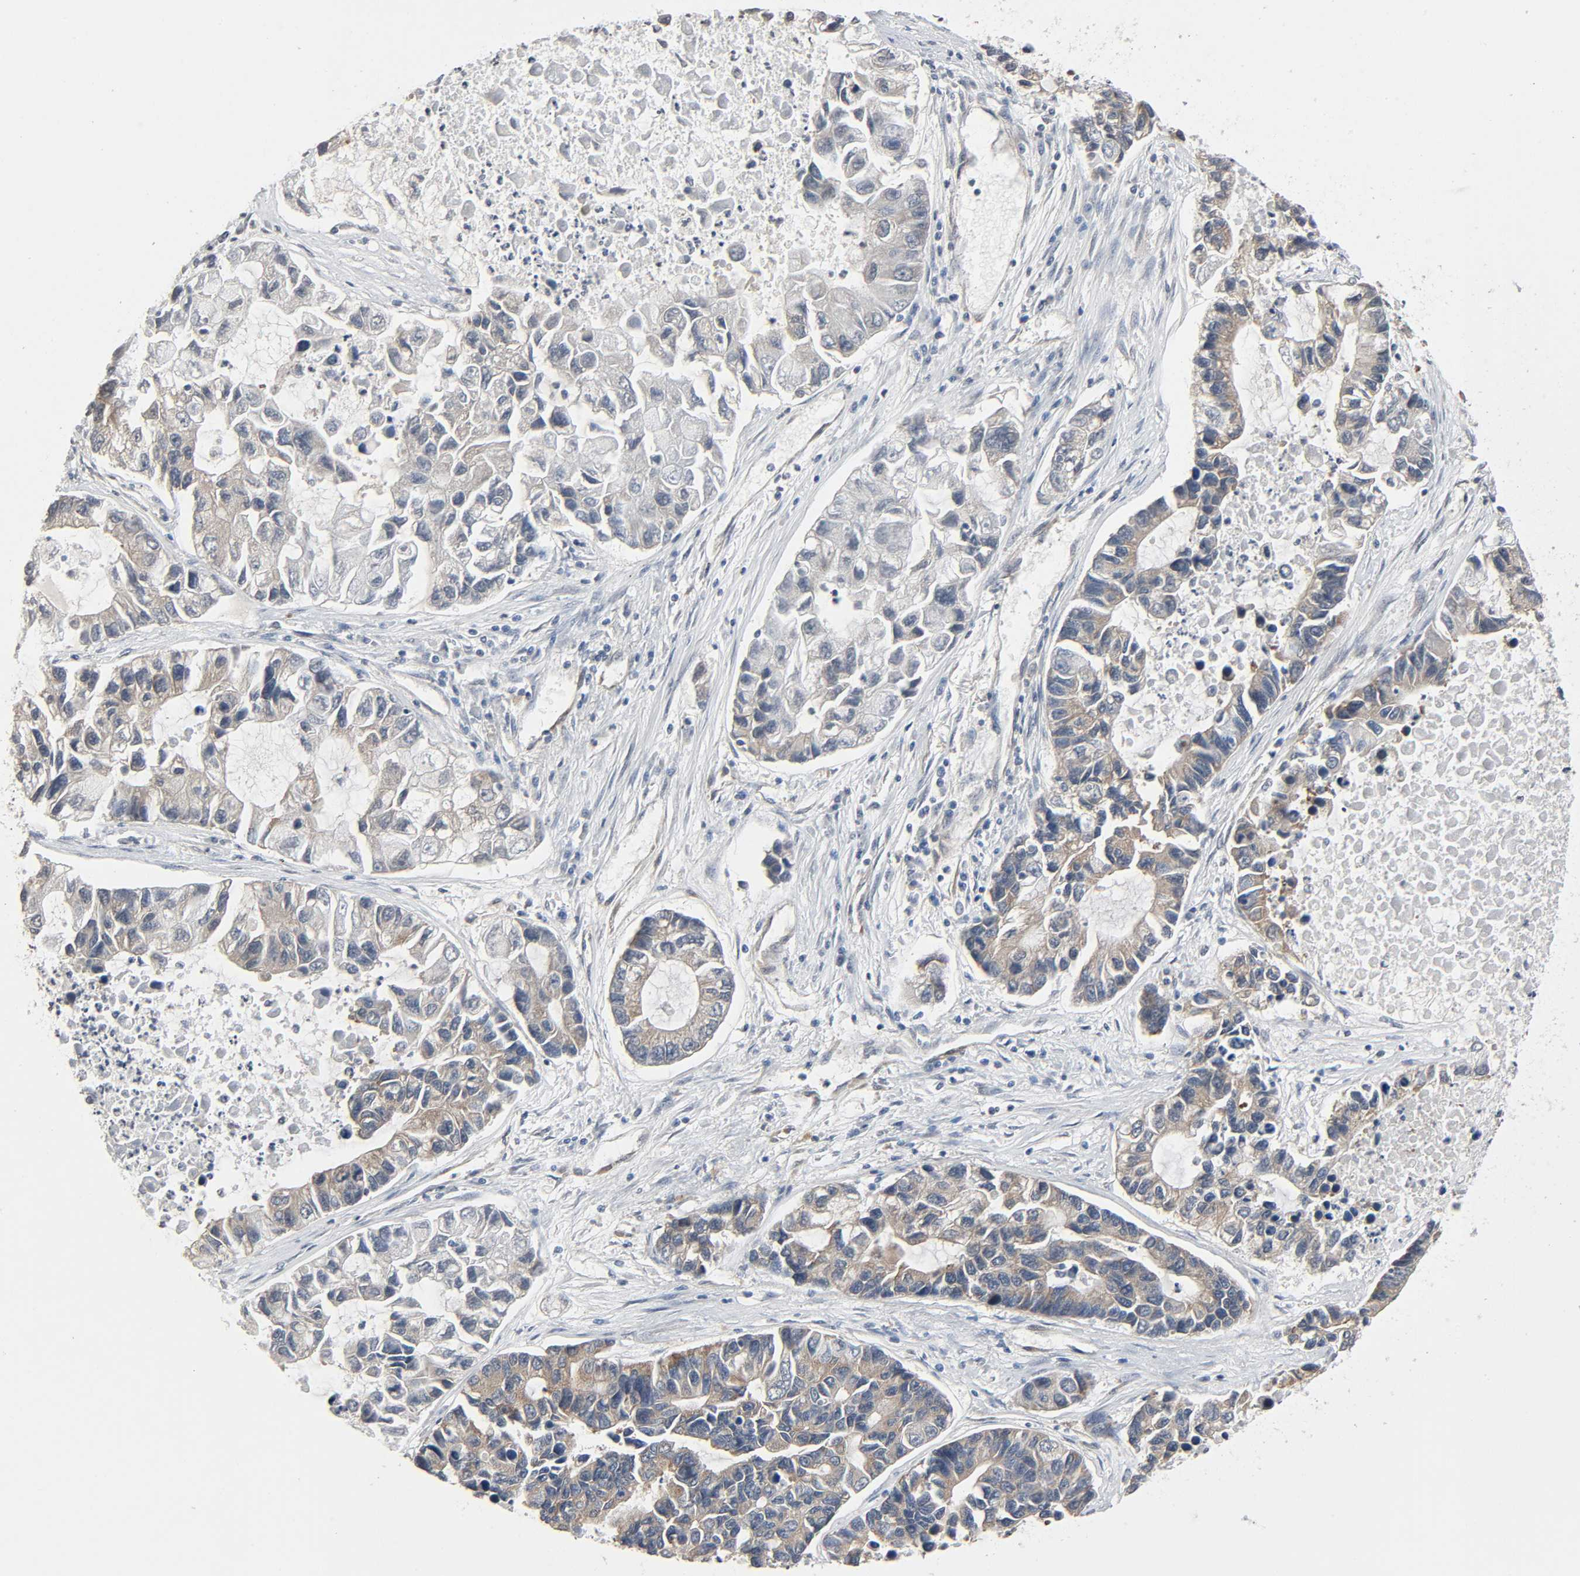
{"staining": {"intensity": "moderate", "quantity": "25%-75%", "location": "cytoplasmic/membranous"}, "tissue": "lung cancer", "cell_type": "Tumor cells", "image_type": "cancer", "snomed": [{"axis": "morphology", "description": "Adenocarcinoma, NOS"}, {"axis": "topography", "description": "Lung"}], "caption": "A medium amount of moderate cytoplasmic/membranous positivity is present in about 25%-75% of tumor cells in adenocarcinoma (lung) tissue. (brown staining indicates protein expression, while blue staining denotes nuclei).", "gene": "PTK2", "patient": {"sex": "female", "age": 51}}